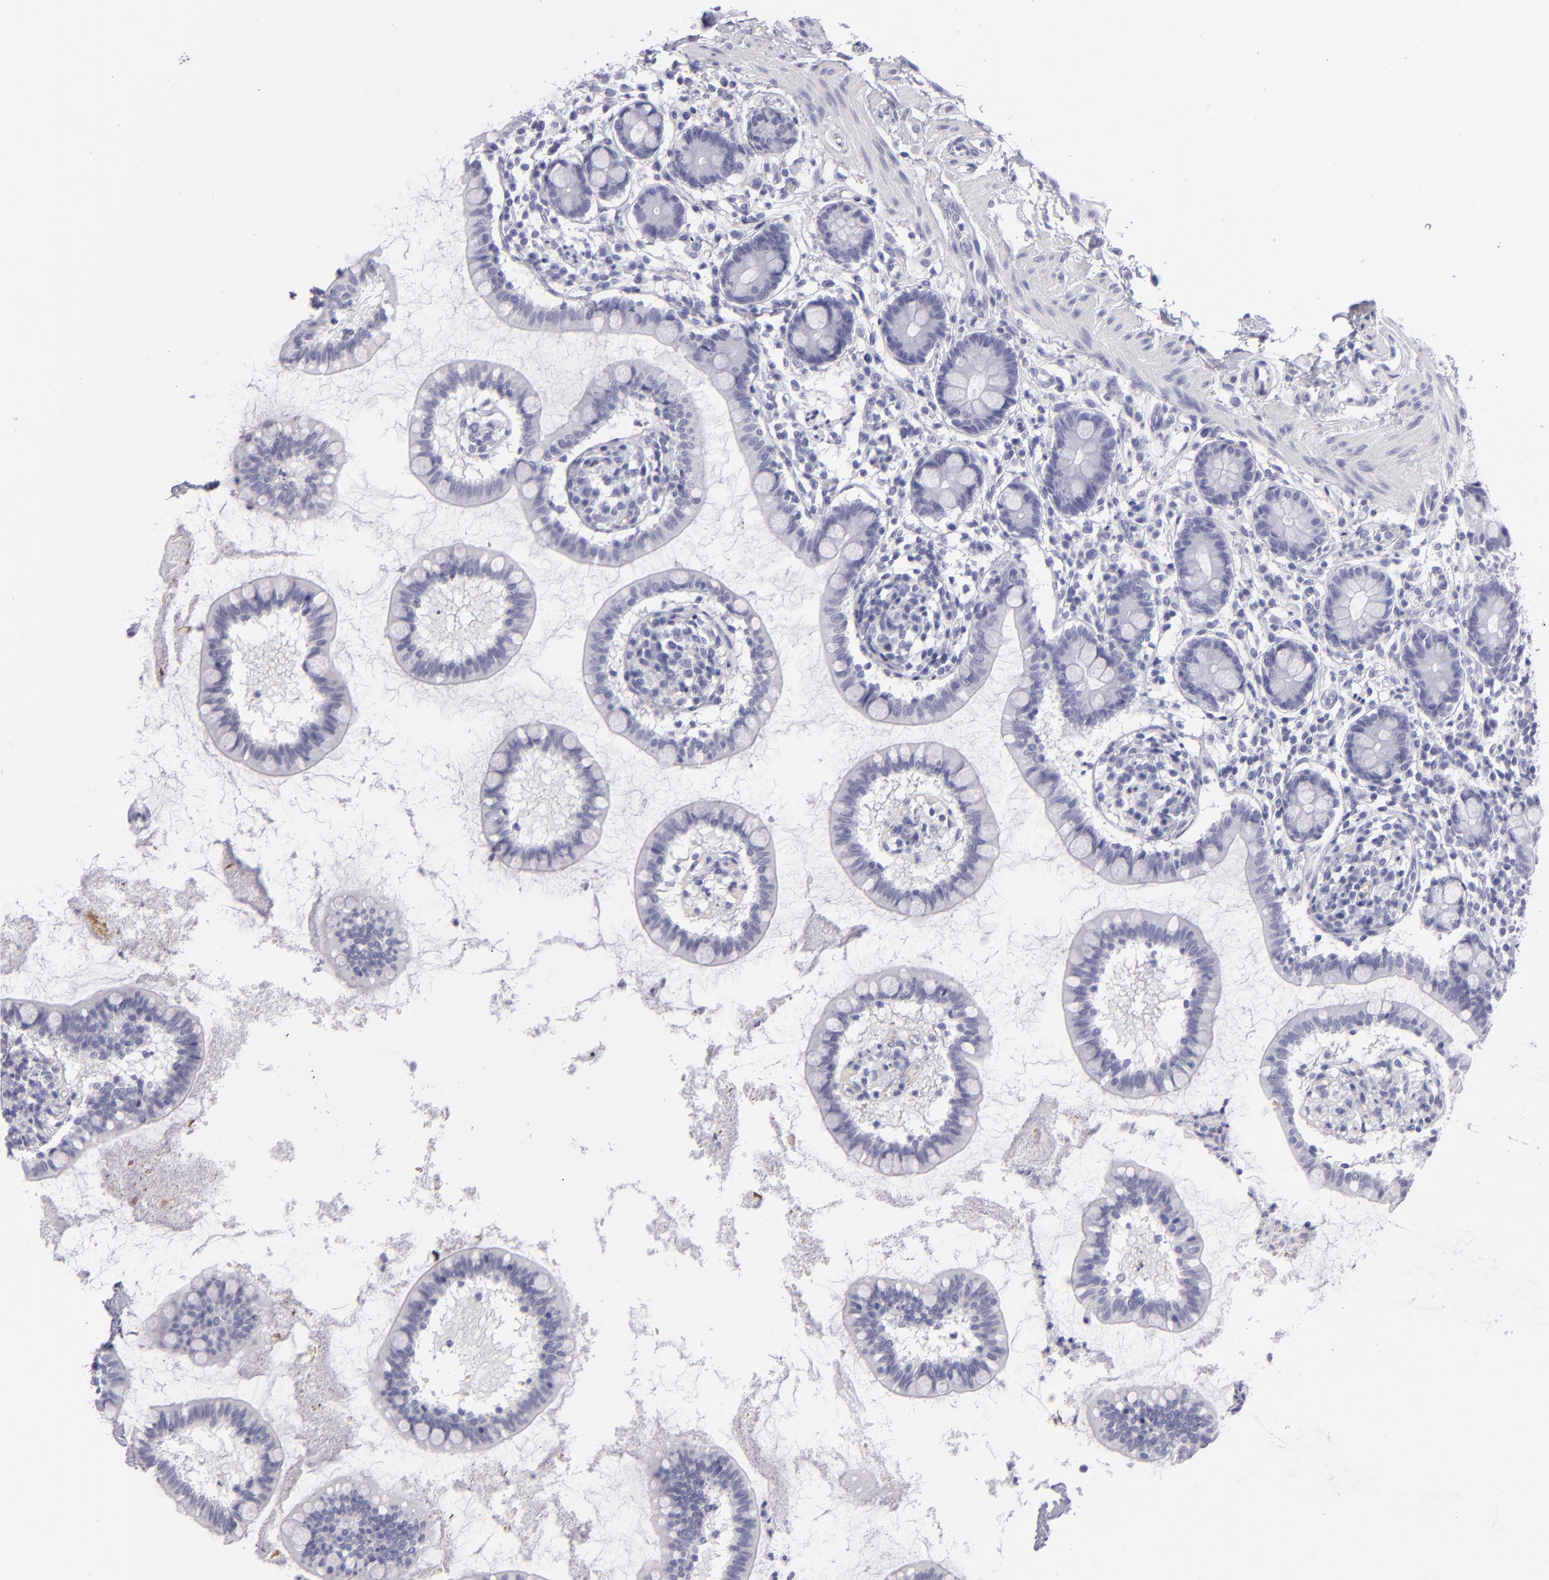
{"staining": {"intensity": "negative", "quantity": "none", "location": "none"}, "tissue": "small intestine", "cell_type": "Glandular cells", "image_type": "normal", "snomed": [{"axis": "morphology", "description": "Normal tissue, NOS"}, {"axis": "topography", "description": "Small intestine"}], "caption": "The histopathology image demonstrates no significant staining in glandular cells of small intestine.", "gene": "PVALB", "patient": {"sex": "female", "age": 61}}